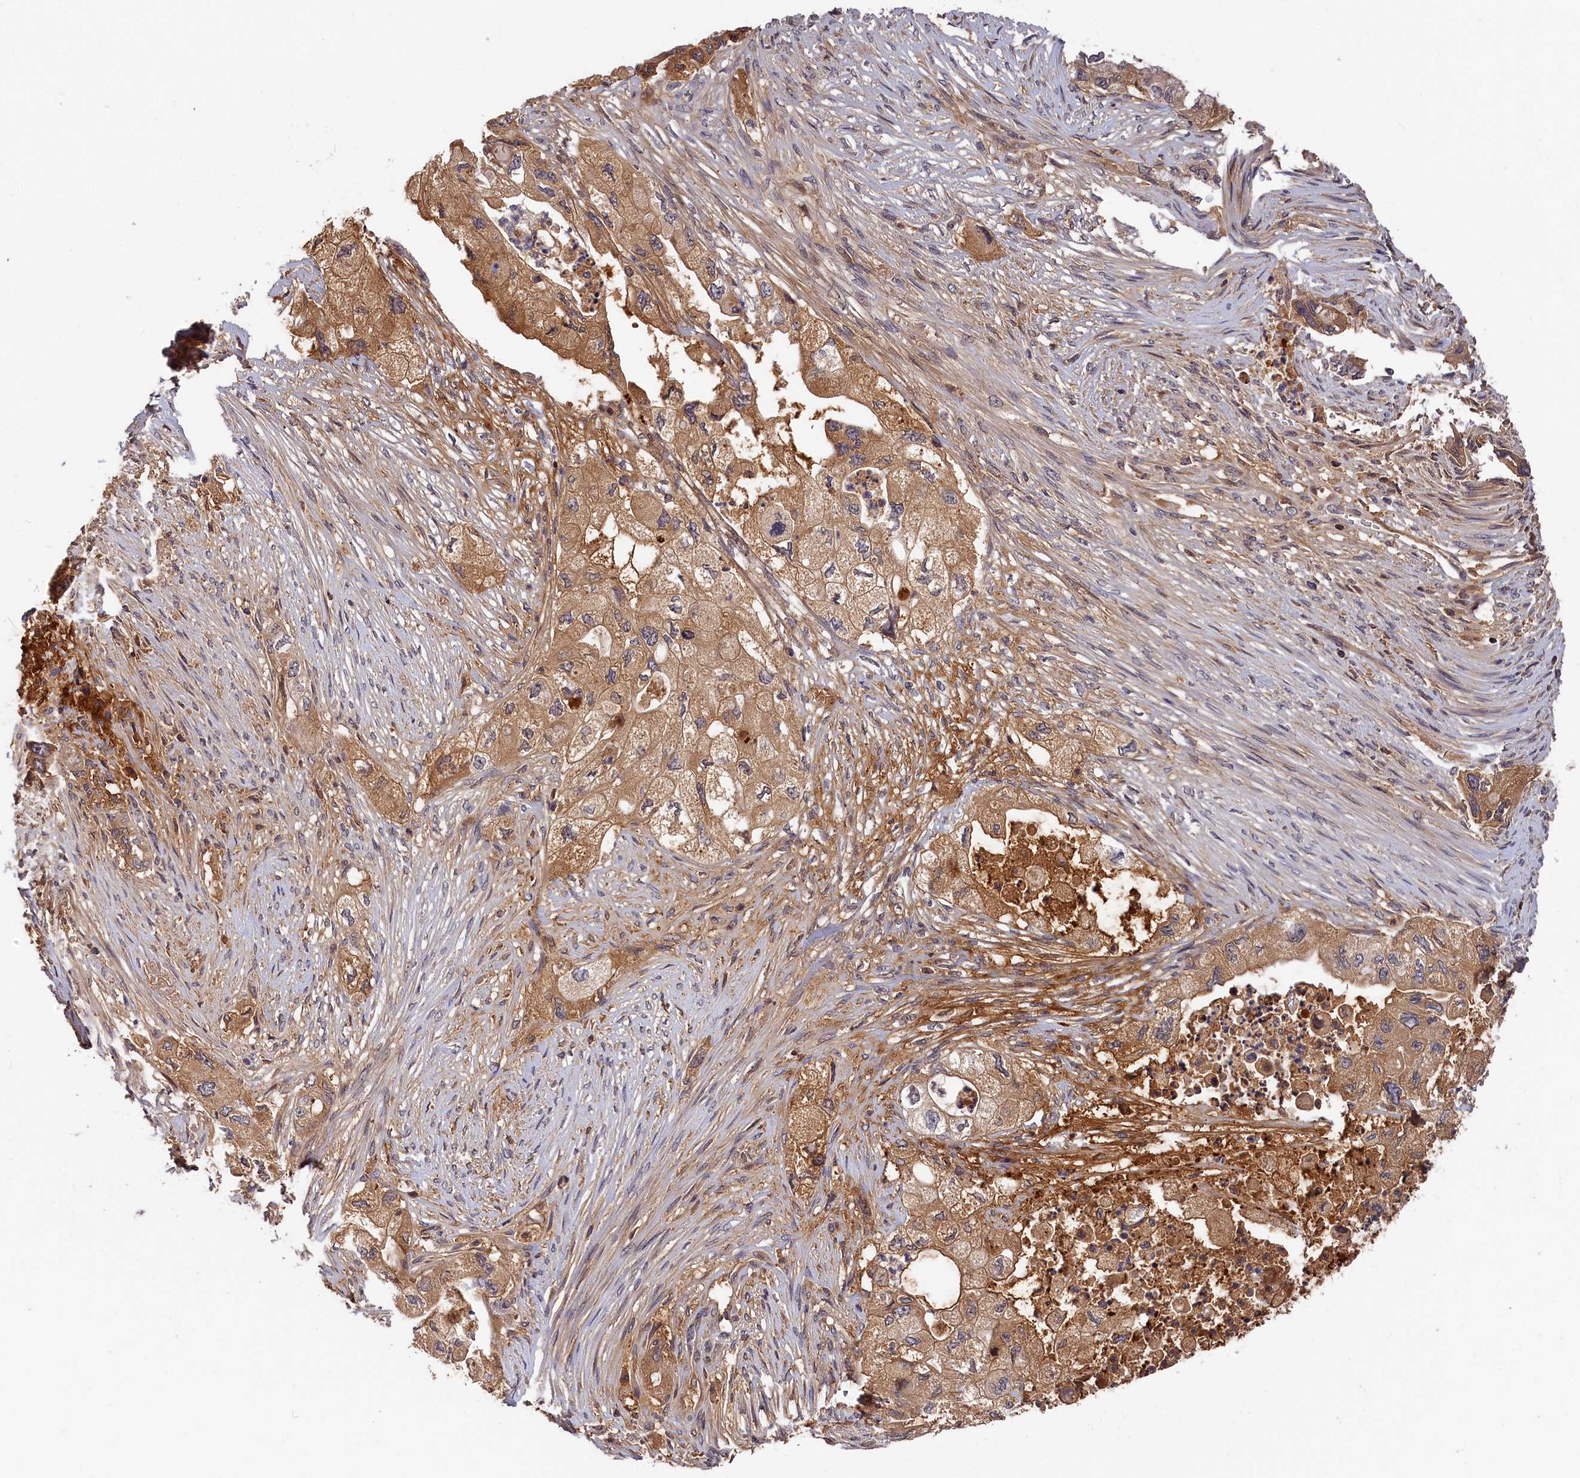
{"staining": {"intensity": "moderate", "quantity": ">75%", "location": "cytoplasmic/membranous"}, "tissue": "pancreatic cancer", "cell_type": "Tumor cells", "image_type": "cancer", "snomed": [{"axis": "morphology", "description": "Adenocarcinoma, NOS"}, {"axis": "topography", "description": "Pancreas"}], "caption": "The photomicrograph reveals staining of pancreatic cancer, revealing moderate cytoplasmic/membranous protein expression (brown color) within tumor cells.", "gene": "ITIH1", "patient": {"sex": "female", "age": 73}}